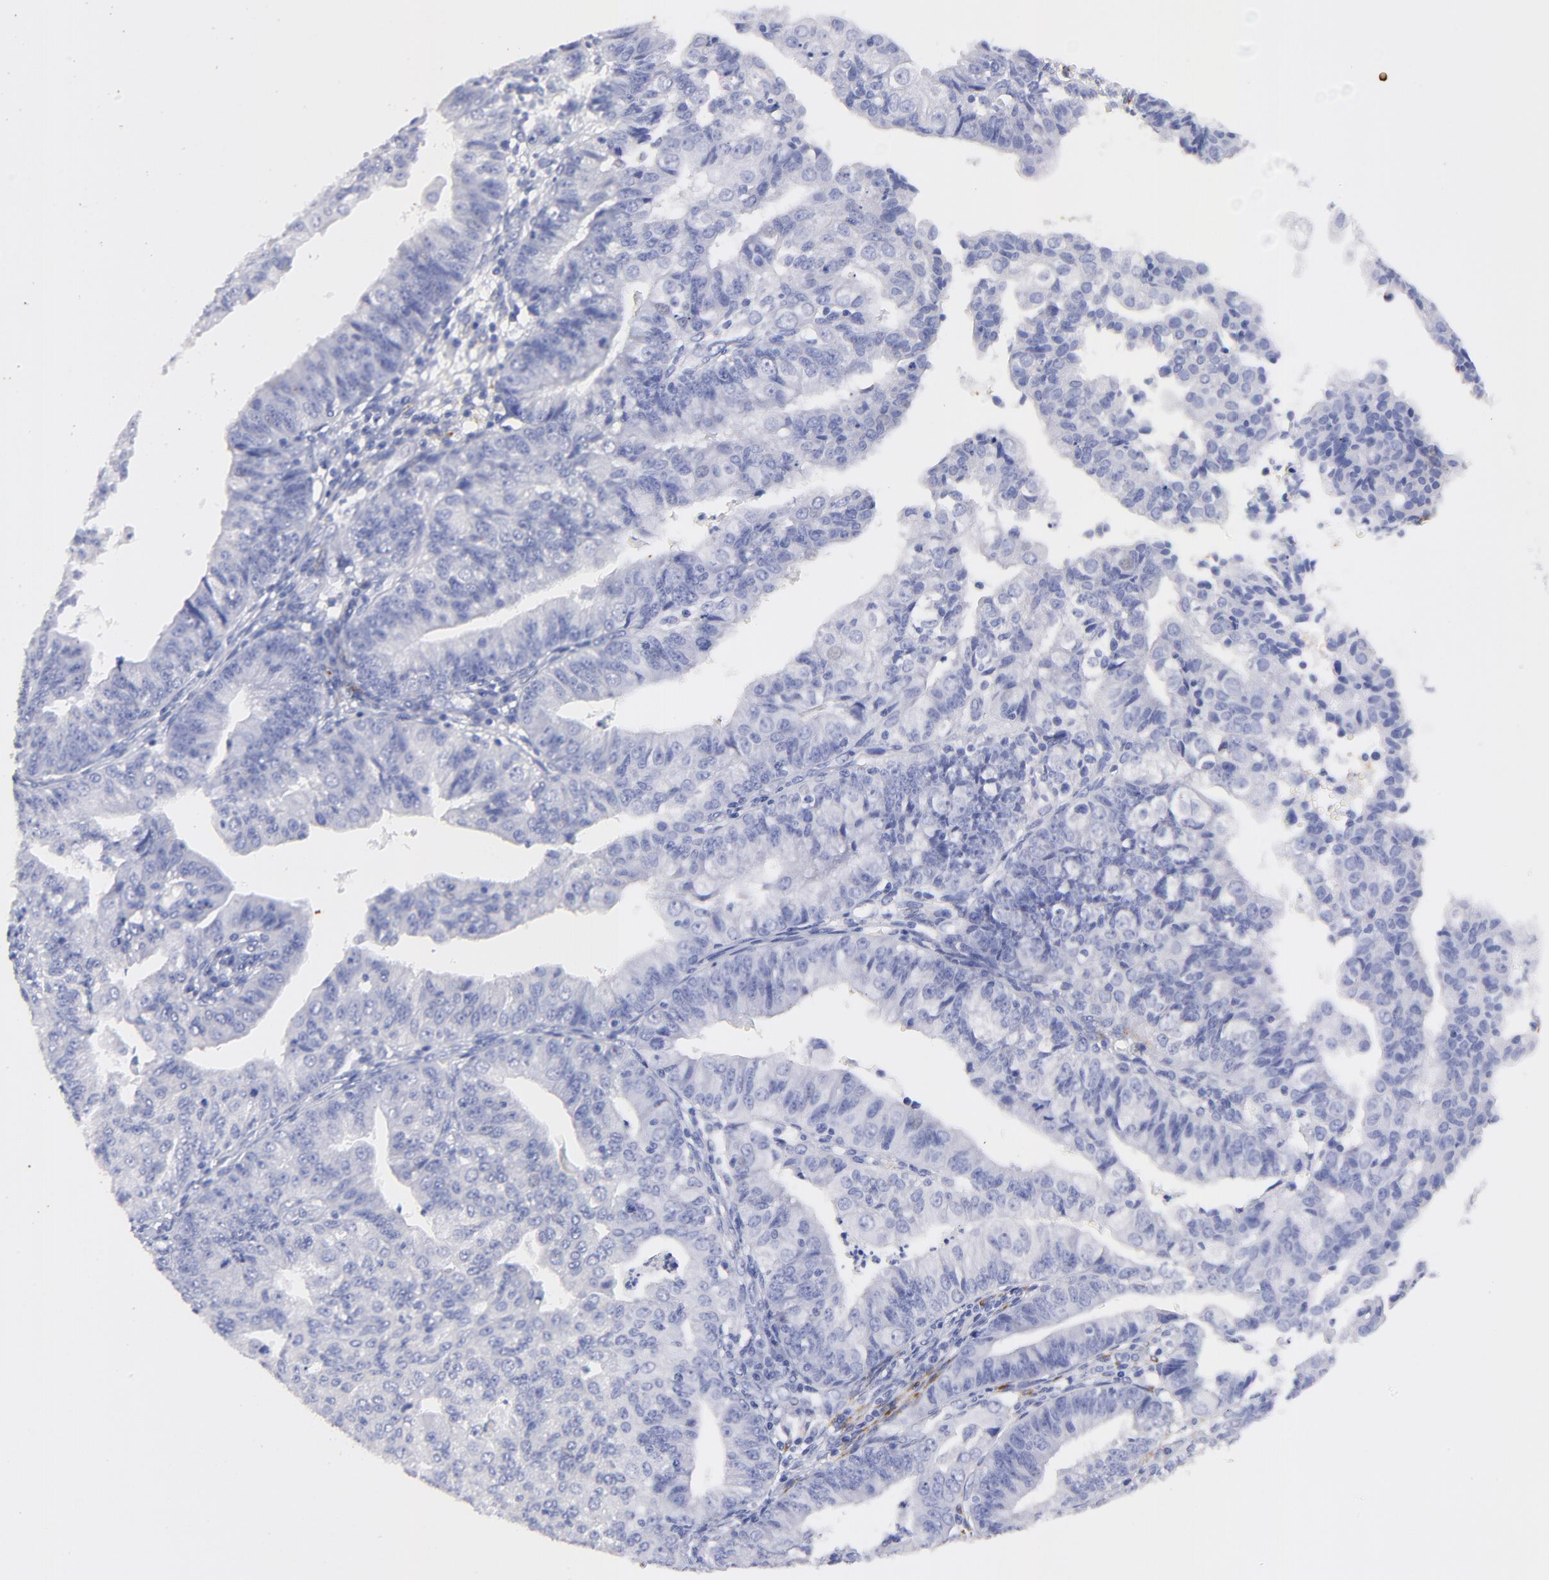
{"staining": {"intensity": "negative", "quantity": "none", "location": "none"}, "tissue": "endometrial cancer", "cell_type": "Tumor cells", "image_type": "cancer", "snomed": [{"axis": "morphology", "description": "Adenocarcinoma, NOS"}, {"axis": "topography", "description": "Endometrium"}], "caption": "Protein analysis of endometrial cancer reveals no significant expression in tumor cells.", "gene": "HORMAD2", "patient": {"sex": "female", "age": 56}}